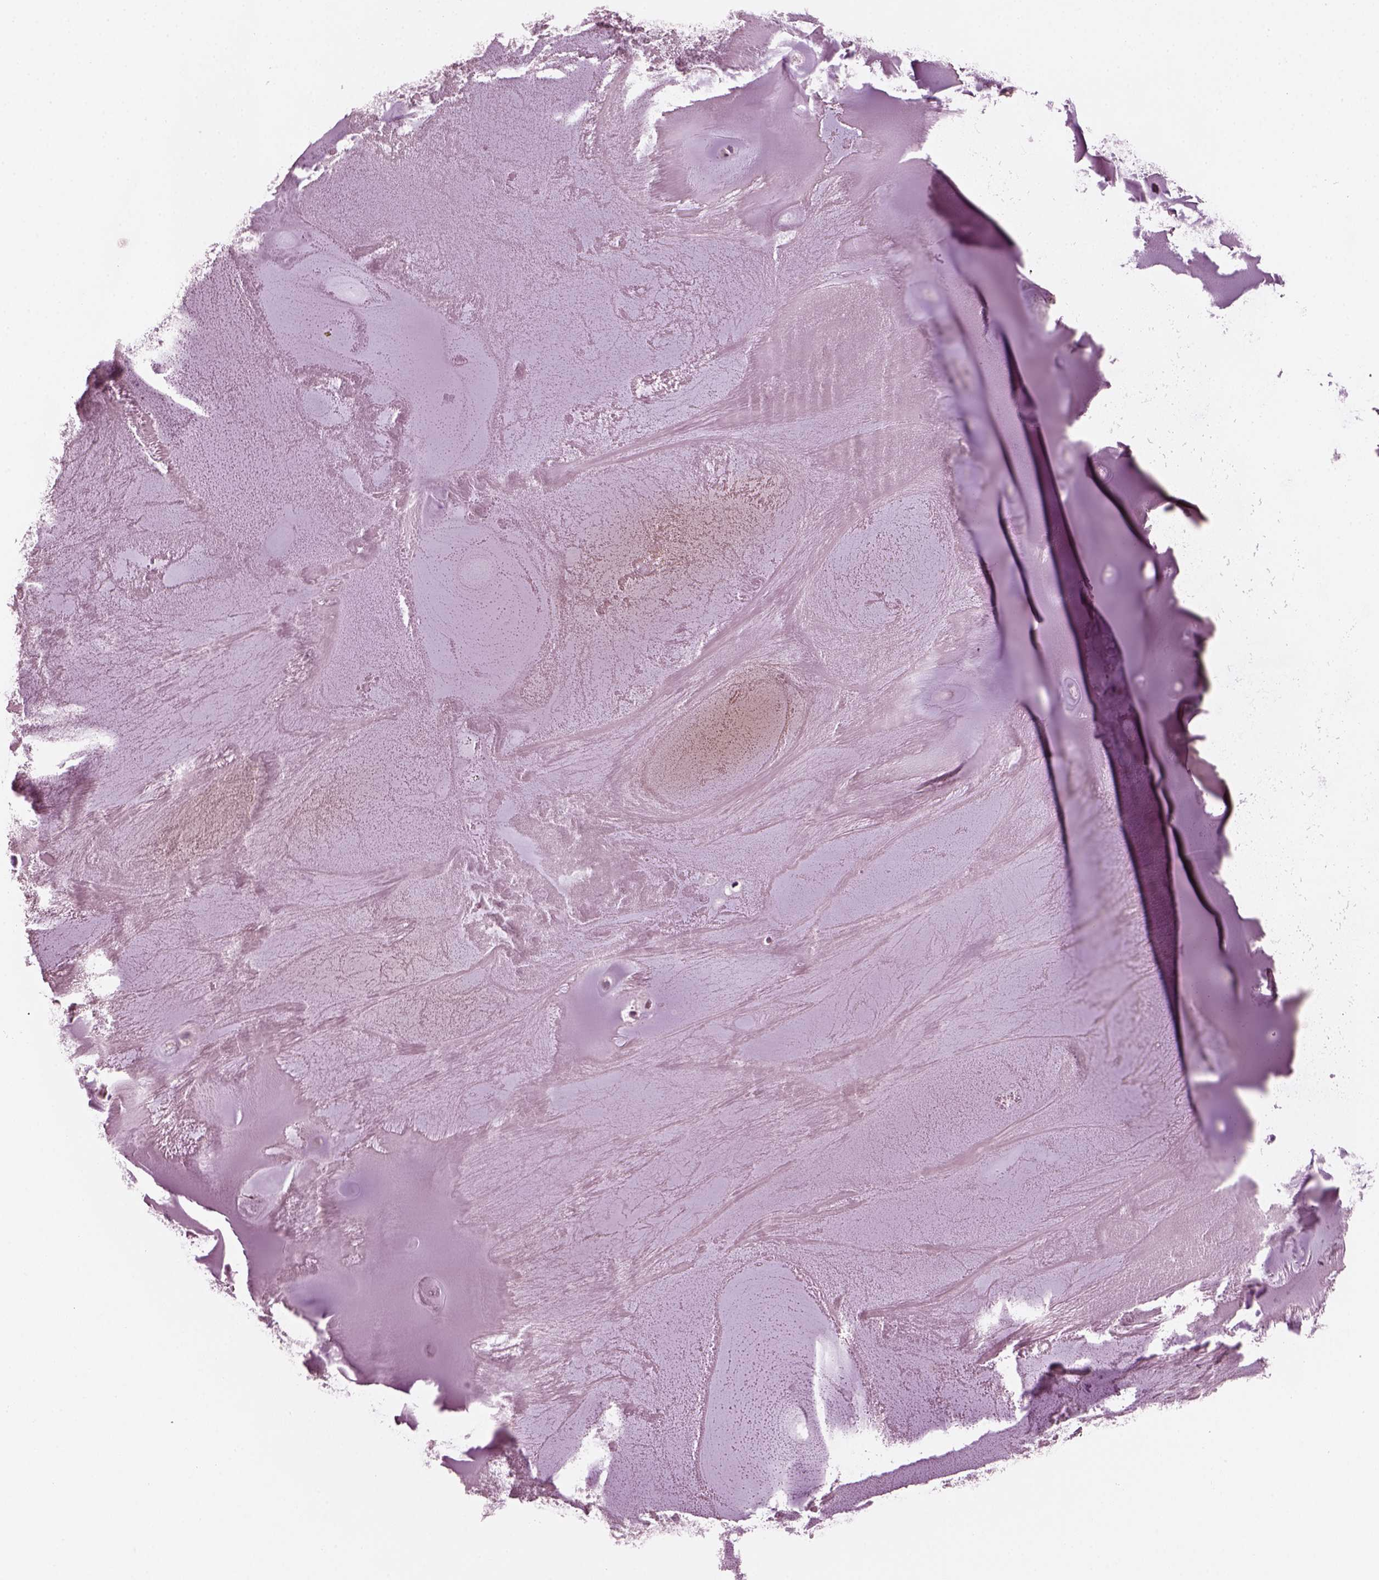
{"staining": {"intensity": "negative", "quantity": "none", "location": "none"}, "tissue": "adipose tissue", "cell_type": "Adipocytes", "image_type": "normal", "snomed": [{"axis": "morphology", "description": "Normal tissue, NOS"}, {"axis": "morphology", "description": "Squamous cell carcinoma, NOS"}, {"axis": "topography", "description": "Cartilage tissue"}, {"axis": "topography", "description": "Lung"}], "caption": "An image of human adipose tissue is negative for staining in adipocytes. (DAB IHC, high magnification).", "gene": "ODAD1", "patient": {"sex": "male", "age": 66}}